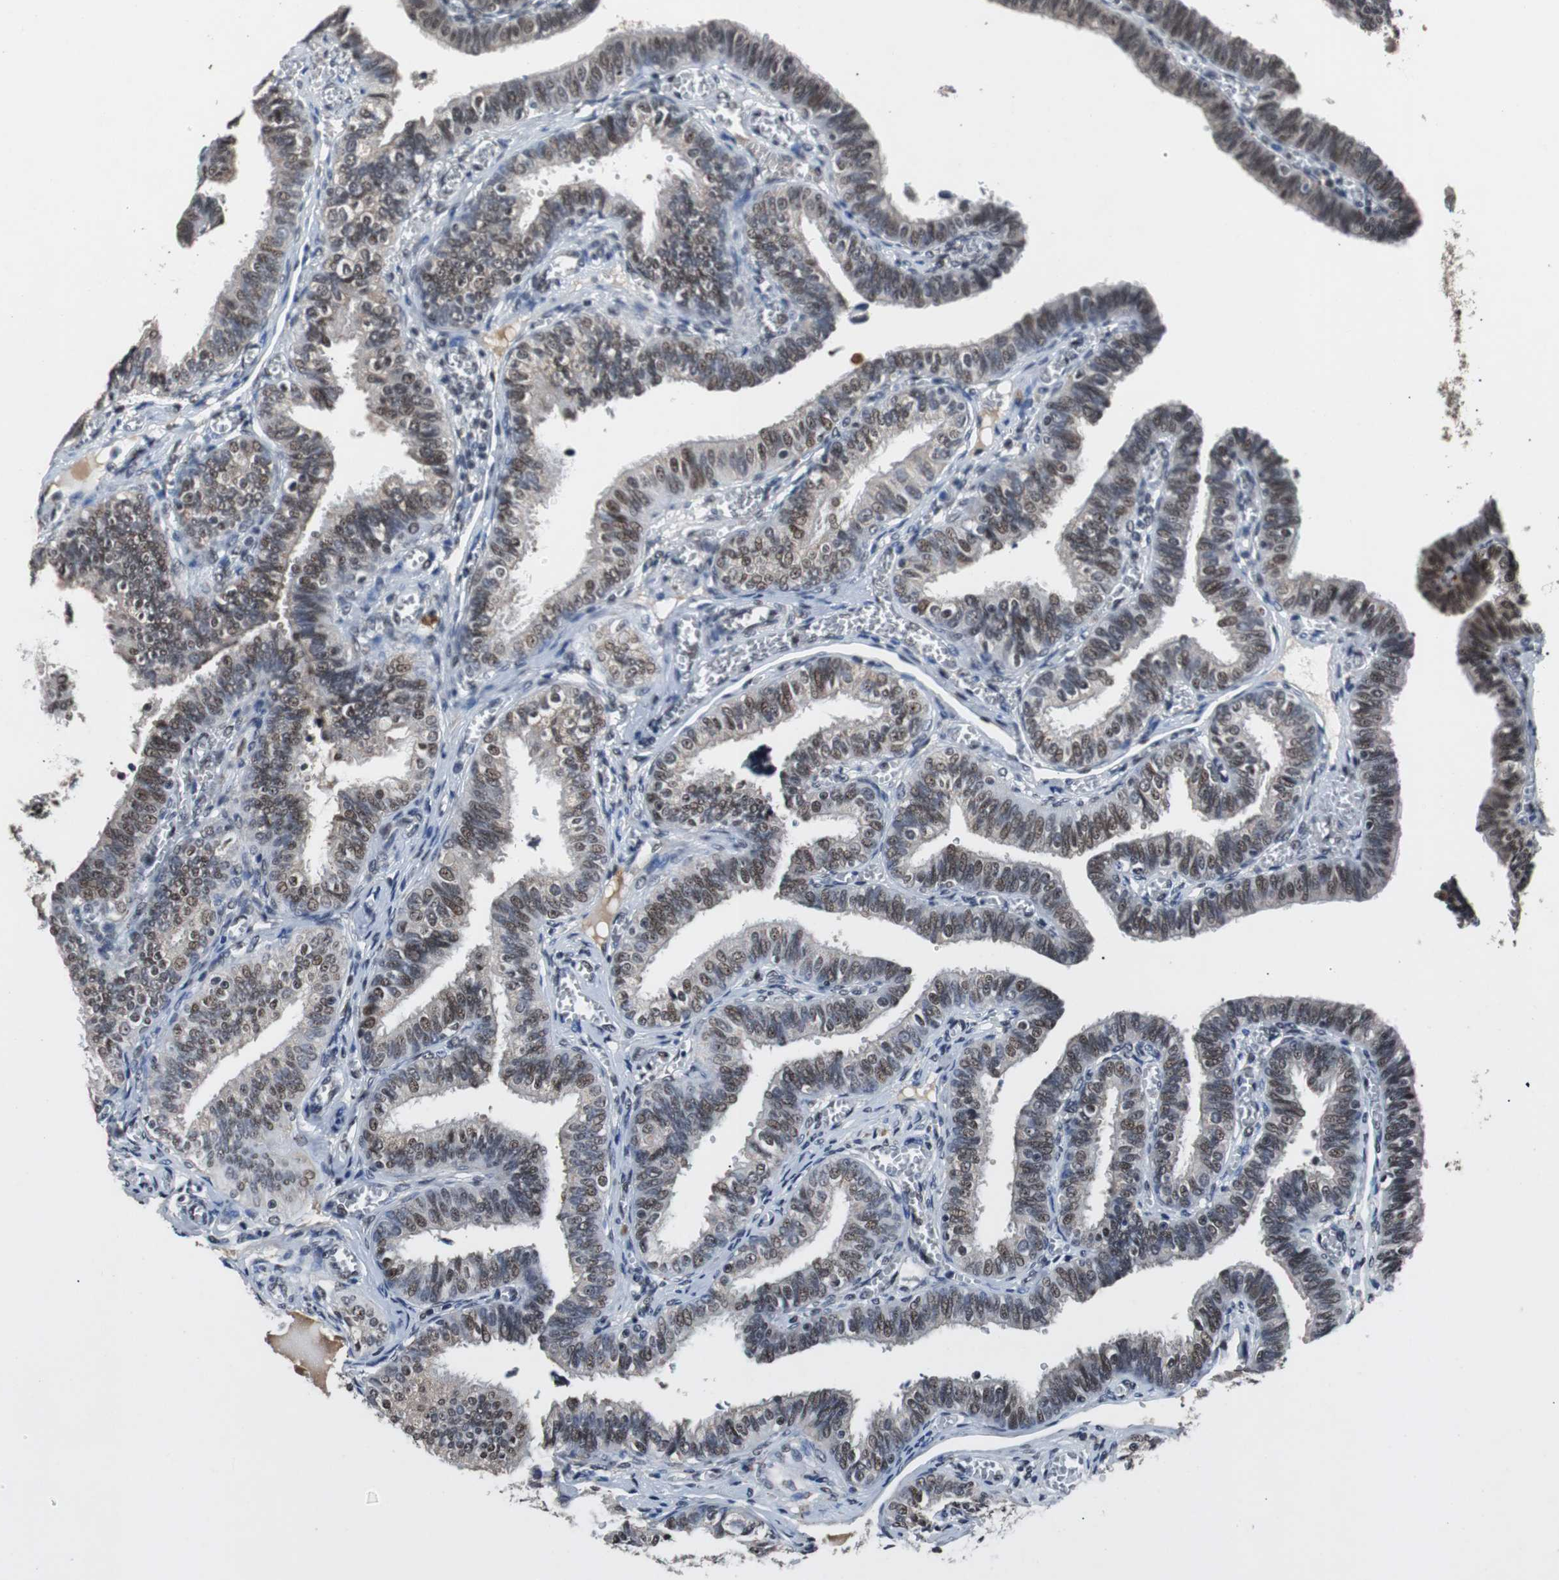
{"staining": {"intensity": "moderate", "quantity": "25%-75%", "location": "nuclear"}, "tissue": "fallopian tube", "cell_type": "Glandular cells", "image_type": "normal", "snomed": [{"axis": "morphology", "description": "Normal tissue, NOS"}, {"axis": "topography", "description": "Fallopian tube"}], "caption": "The immunohistochemical stain shows moderate nuclear expression in glandular cells of benign fallopian tube.", "gene": "USP28", "patient": {"sex": "female", "age": 46}}